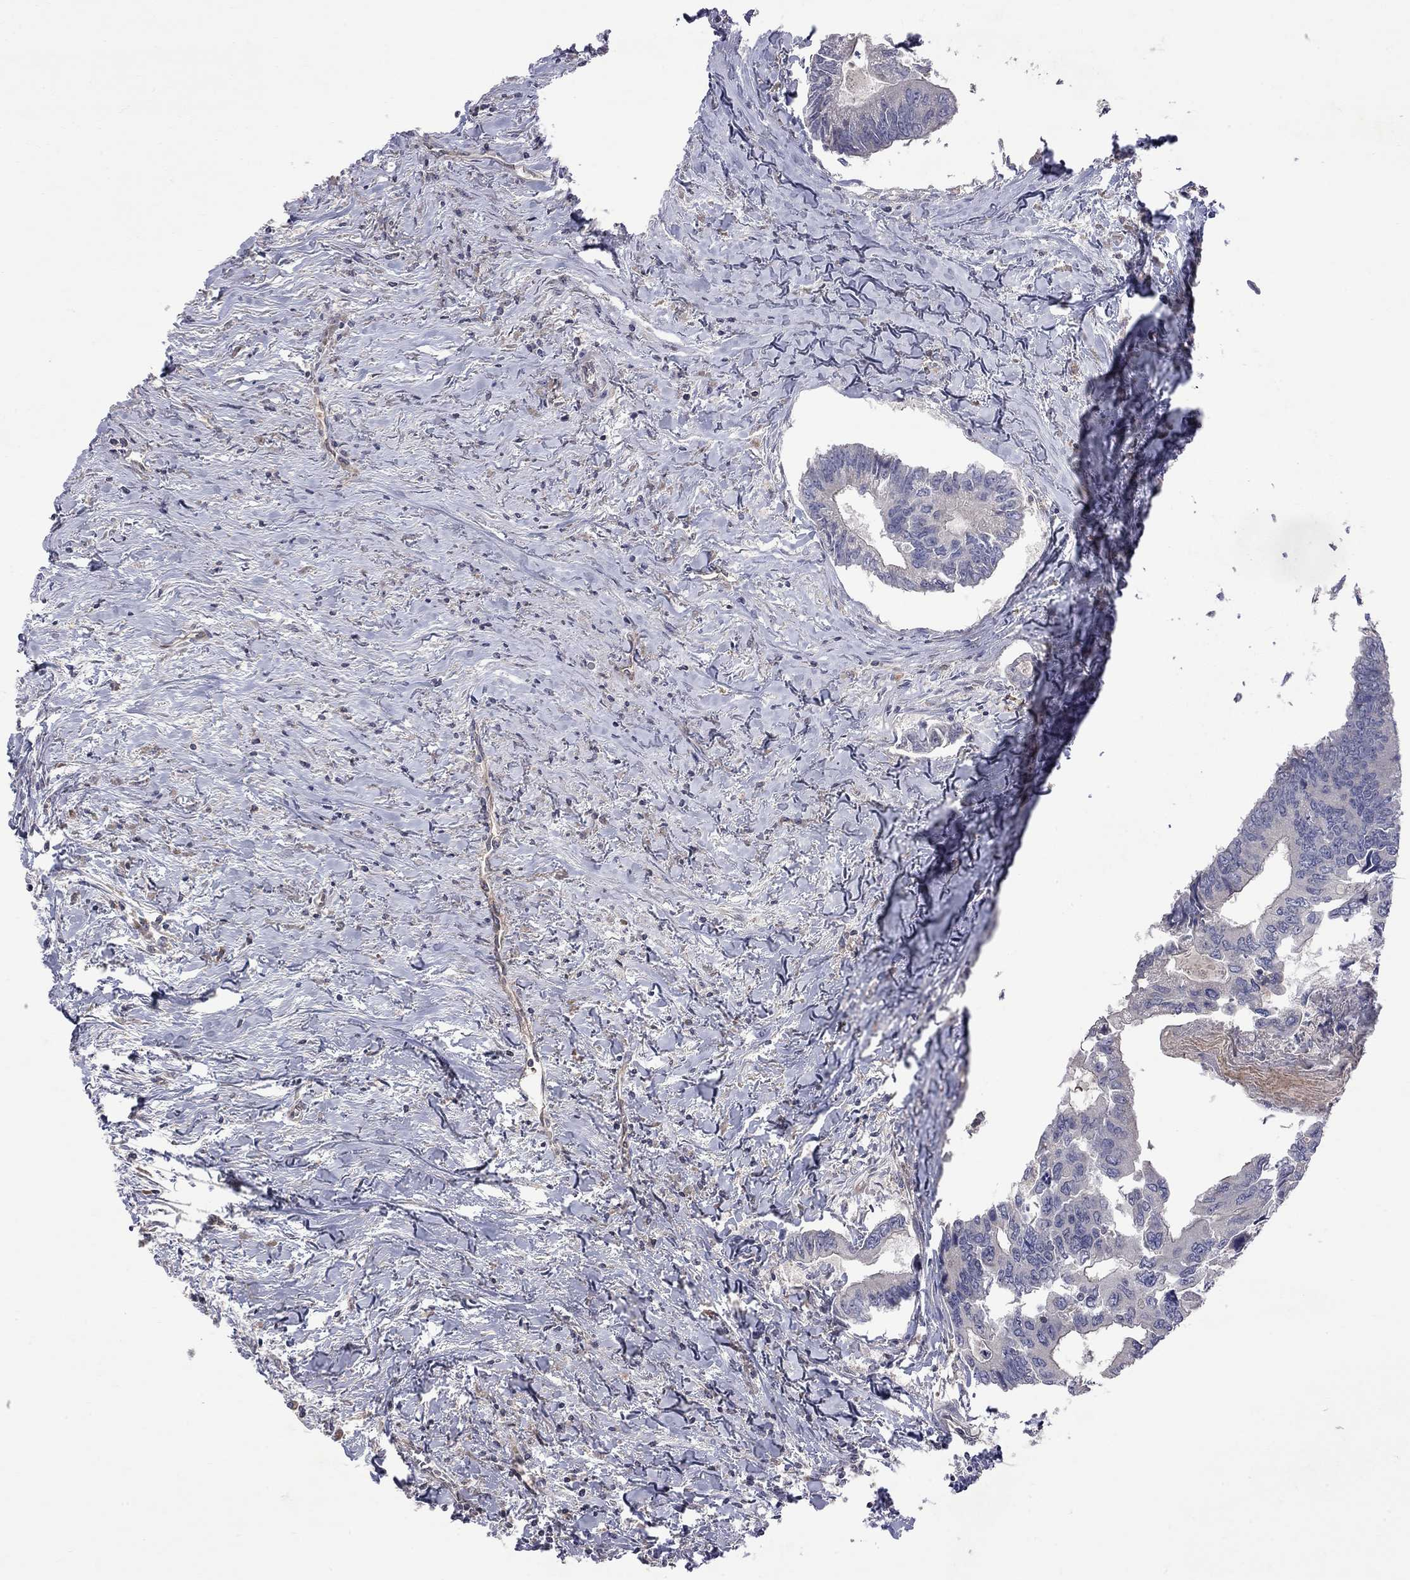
{"staining": {"intensity": "negative", "quantity": "none", "location": "none"}, "tissue": "colorectal cancer", "cell_type": "Tumor cells", "image_type": "cancer", "snomed": [{"axis": "morphology", "description": "Adenocarcinoma, NOS"}, {"axis": "topography", "description": "Colon"}], "caption": "The IHC photomicrograph has no significant positivity in tumor cells of colorectal cancer tissue.", "gene": "ABI3", "patient": {"sex": "male", "age": 53}}